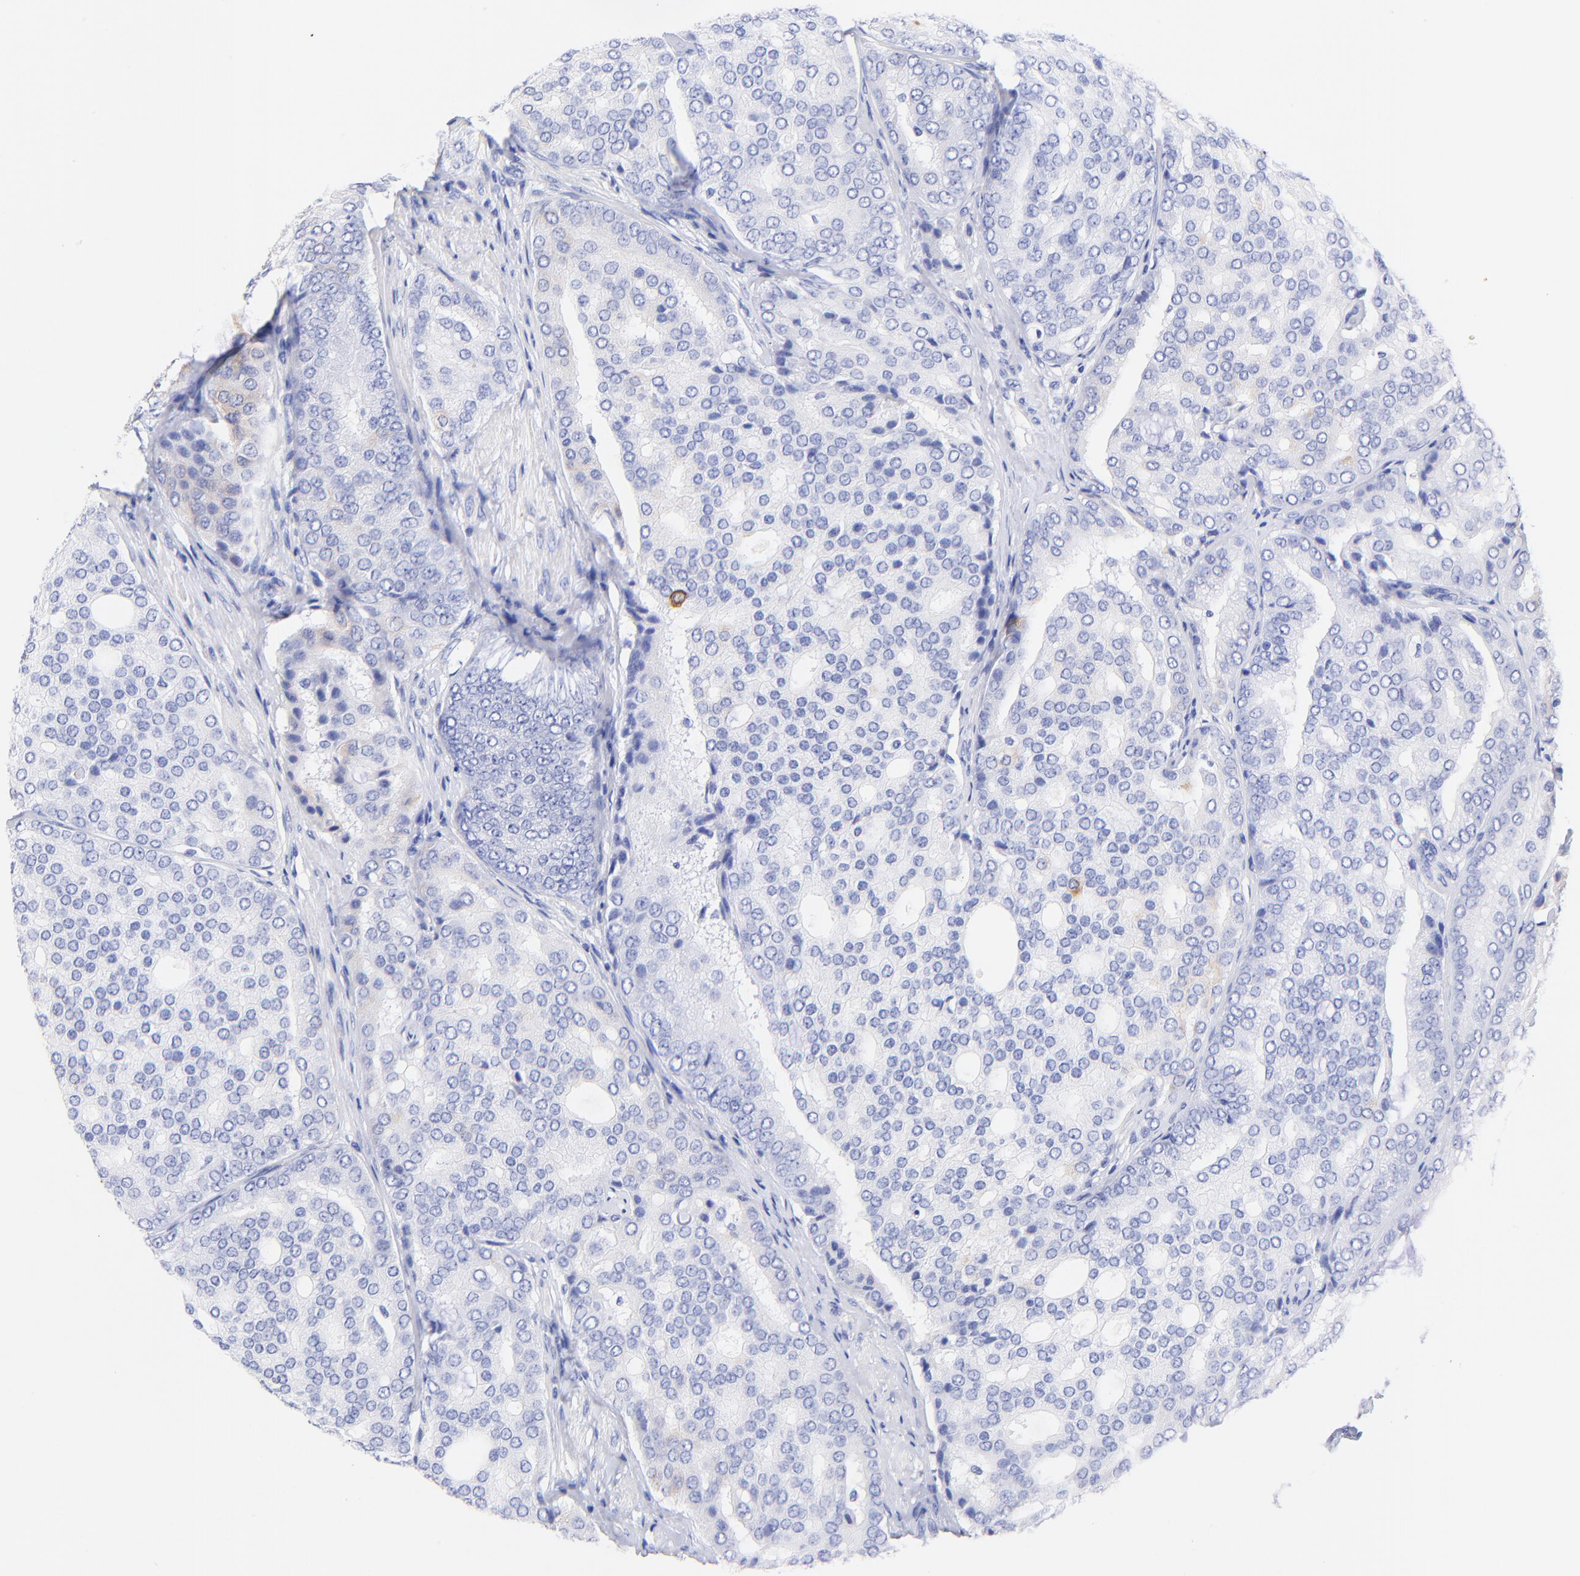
{"staining": {"intensity": "negative", "quantity": "none", "location": "none"}, "tissue": "prostate cancer", "cell_type": "Tumor cells", "image_type": "cancer", "snomed": [{"axis": "morphology", "description": "Adenocarcinoma, High grade"}, {"axis": "topography", "description": "Prostate"}], "caption": "Histopathology image shows no significant protein positivity in tumor cells of prostate cancer (adenocarcinoma (high-grade)).", "gene": "KRT19", "patient": {"sex": "male", "age": 64}}